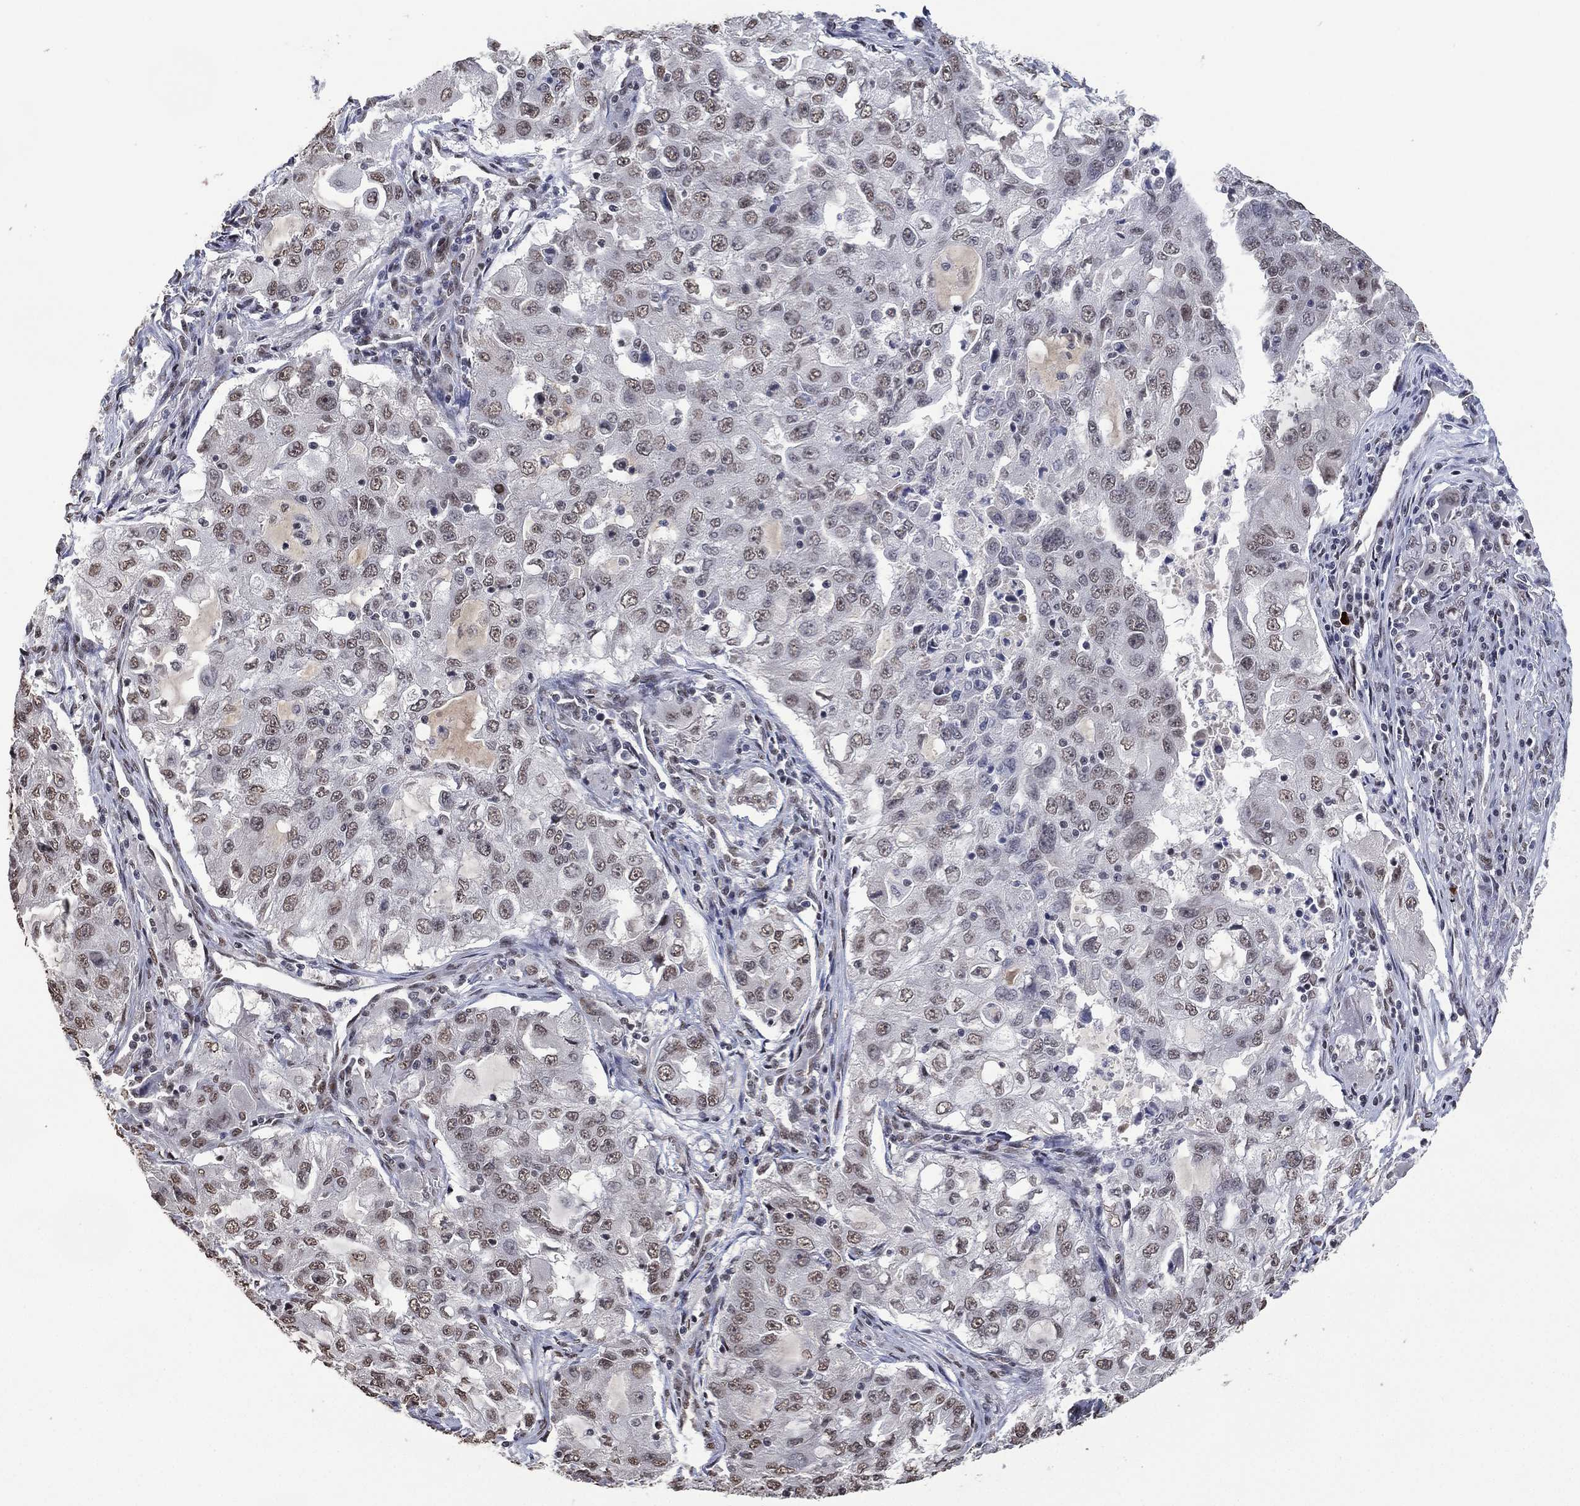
{"staining": {"intensity": "weak", "quantity": "<25%", "location": "nuclear"}, "tissue": "lung cancer", "cell_type": "Tumor cells", "image_type": "cancer", "snomed": [{"axis": "morphology", "description": "Adenocarcinoma, NOS"}, {"axis": "topography", "description": "Lung"}], "caption": "The IHC histopathology image has no significant staining in tumor cells of adenocarcinoma (lung) tissue.", "gene": "EHMT1", "patient": {"sex": "female", "age": 61}}